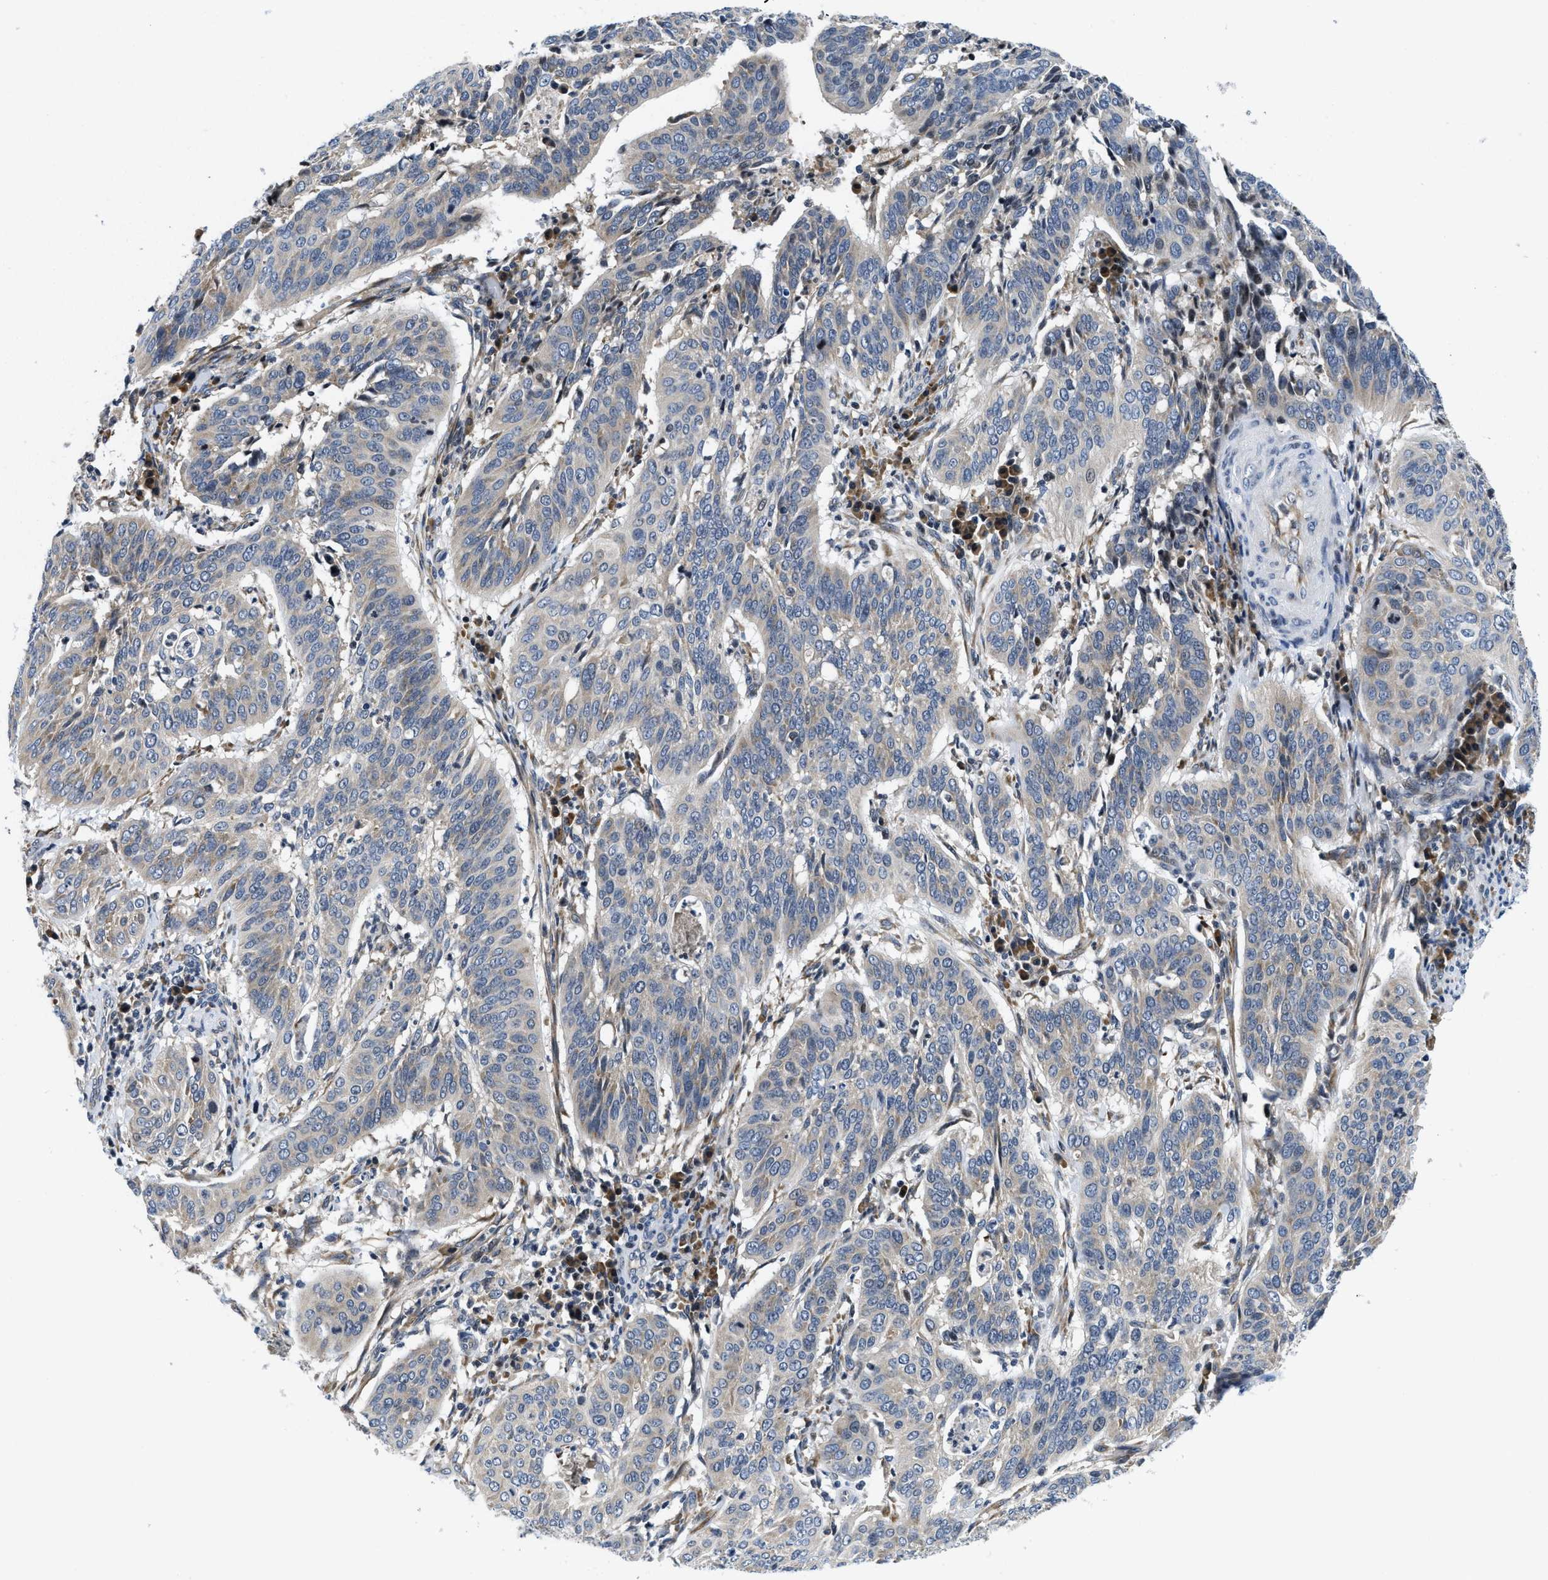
{"staining": {"intensity": "weak", "quantity": "<25%", "location": "cytoplasmic/membranous"}, "tissue": "cervical cancer", "cell_type": "Tumor cells", "image_type": "cancer", "snomed": [{"axis": "morphology", "description": "Normal tissue, NOS"}, {"axis": "morphology", "description": "Squamous cell carcinoma, NOS"}, {"axis": "topography", "description": "Cervix"}], "caption": "The histopathology image displays no significant staining in tumor cells of cervical squamous cell carcinoma. Brightfield microscopy of immunohistochemistry stained with DAB (brown) and hematoxylin (blue), captured at high magnification.", "gene": "IKBKE", "patient": {"sex": "female", "age": 39}}